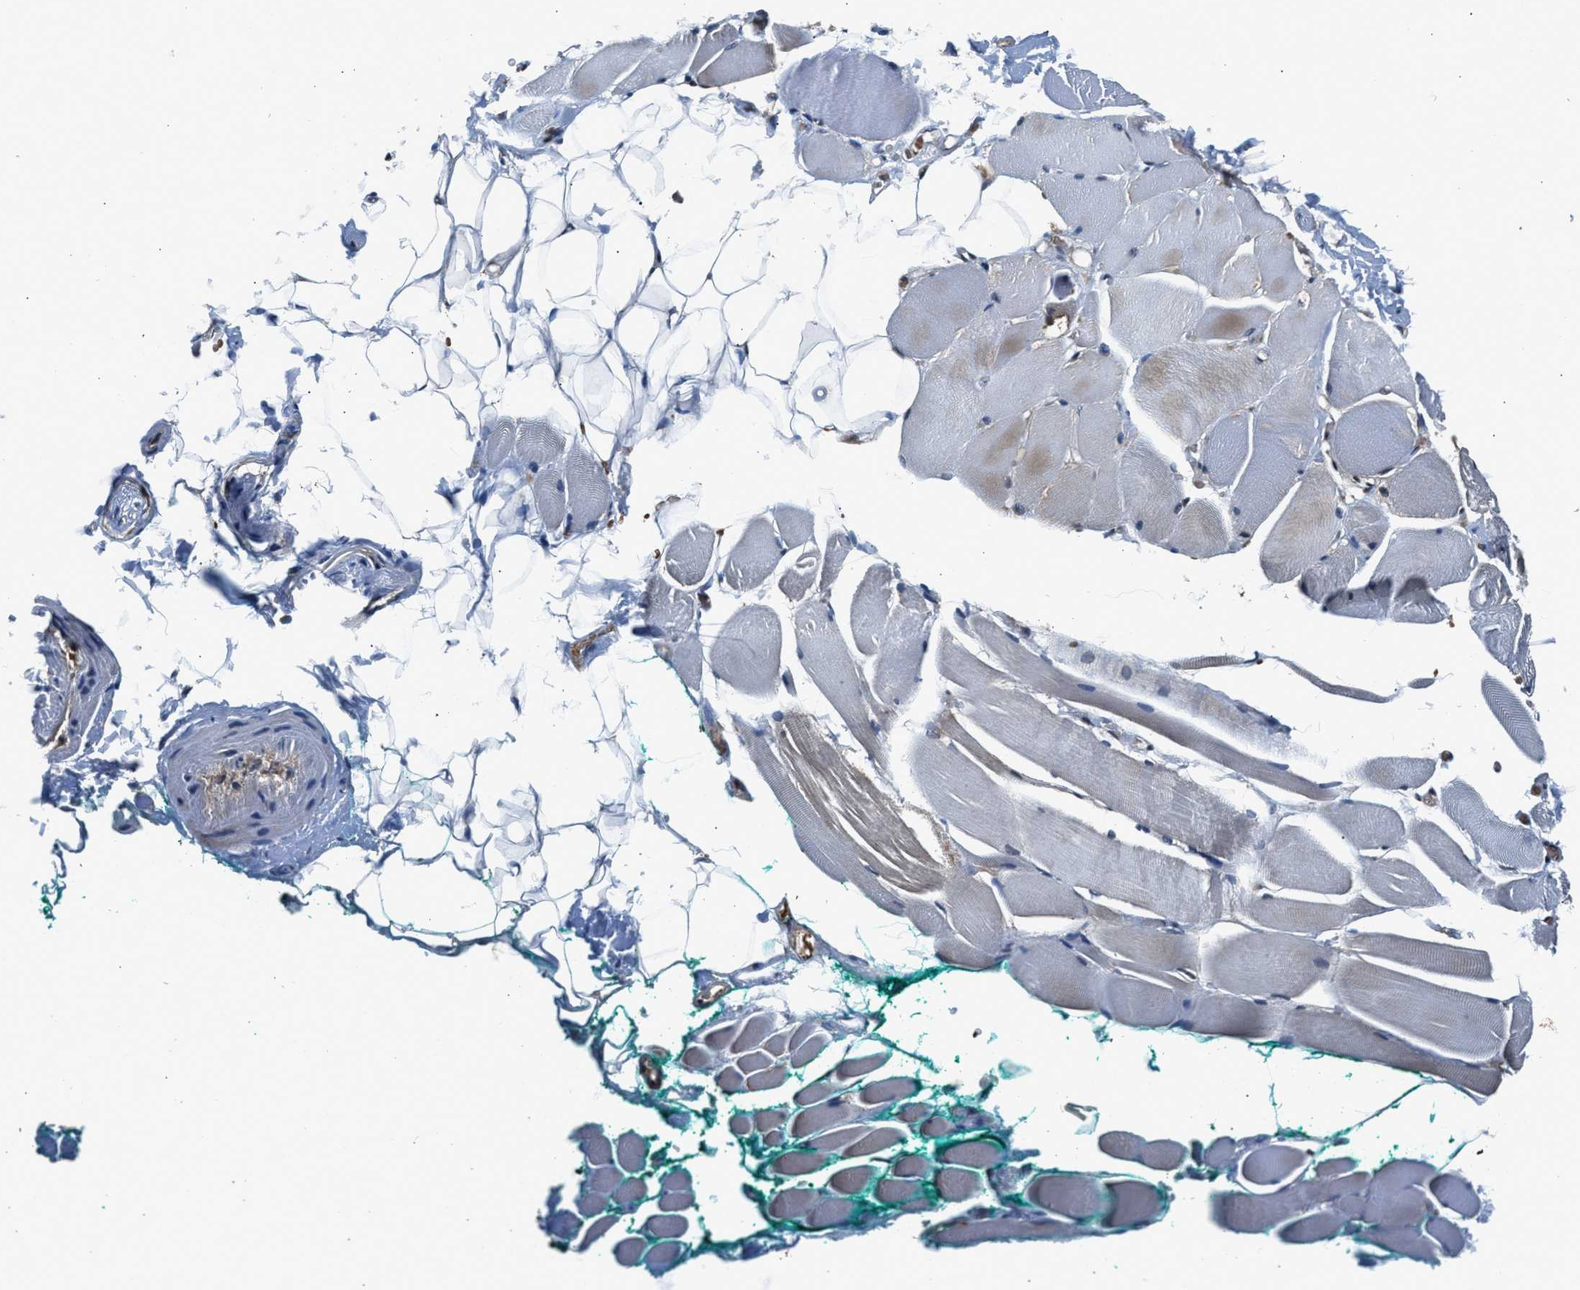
{"staining": {"intensity": "moderate", "quantity": "25%-75%", "location": "cytoplasmic/membranous"}, "tissue": "skeletal muscle", "cell_type": "Myocytes", "image_type": "normal", "snomed": [{"axis": "morphology", "description": "Normal tissue, NOS"}, {"axis": "topography", "description": "Skeletal muscle"}, {"axis": "topography", "description": "Peripheral nerve tissue"}], "caption": "Myocytes show moderate cytoplasmic/membranous staining in approximately 25%-75% of cells in benign skeletal muscle.", "gene": "RBM33", "patient": {"sex": "female", "age": 84}}